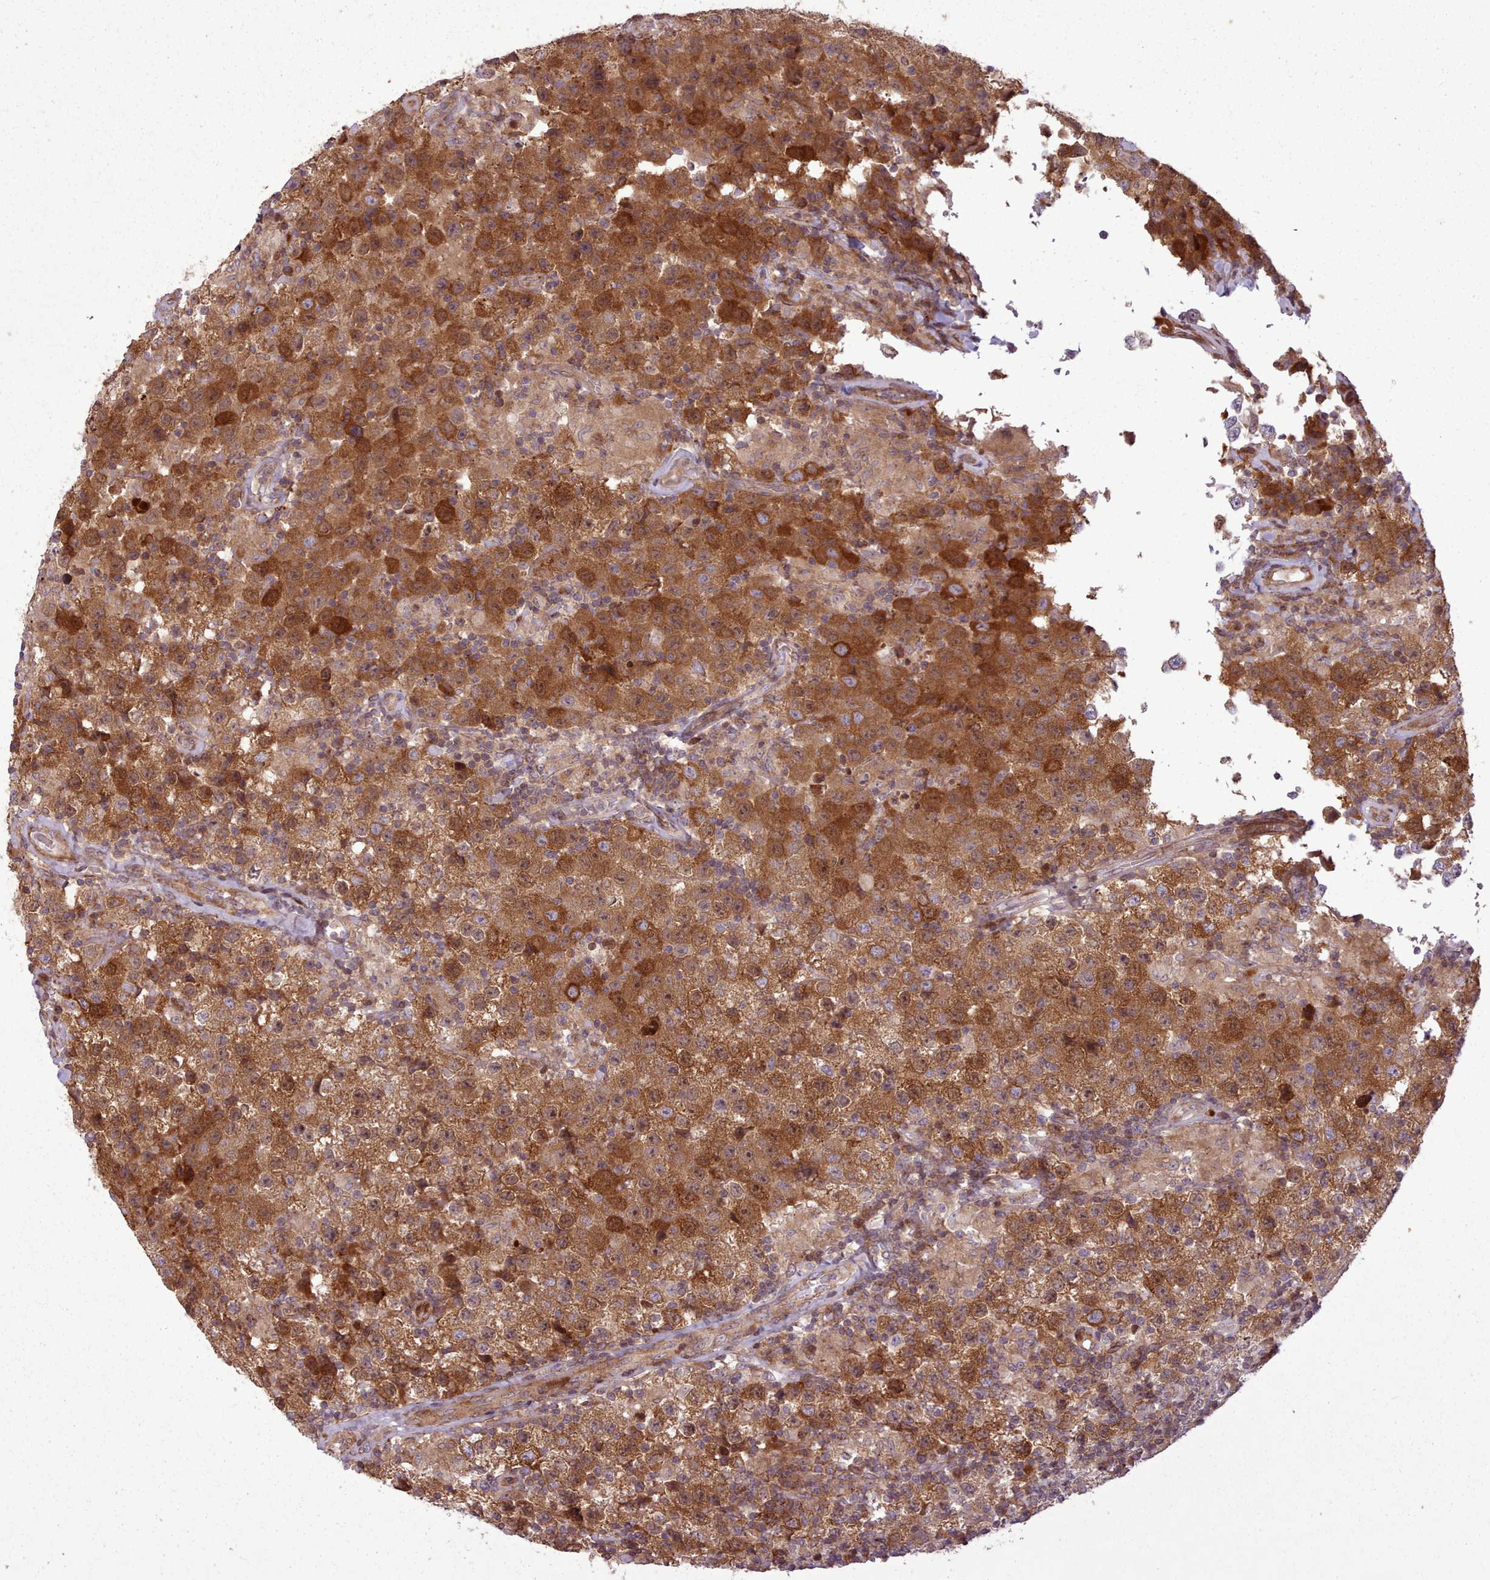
{"staining": {"intensity": "strong", "quantity": ">75%", "location": "cytoplasmic/membranous,nuclear"}, "tissue": "testis cancer", "cell_type": "Tumor cells", "image_type": "cancer", "snomed": [{"axis": "morphology", "description": "Seminoma, NOS"}, {"axis": "morphology", "description": "Carcinoma, Embryonal, NOS"}, {"axis": "topography", "description": "Testis"}], "caption": "Immunohistochemistry (IHC) image of neoplastic tissue: human testis cancer stained using immunohistochemistry (IHC) exhibits high levels of strong protein expression localized specifically in the cytoplasmic/membranous and nuclear of tumor cells, appearing as a cytoplasmic/membranous and nuclear brown color.", "gene": "NLRP7", "patient": {"sex": "male", "age": 41}}